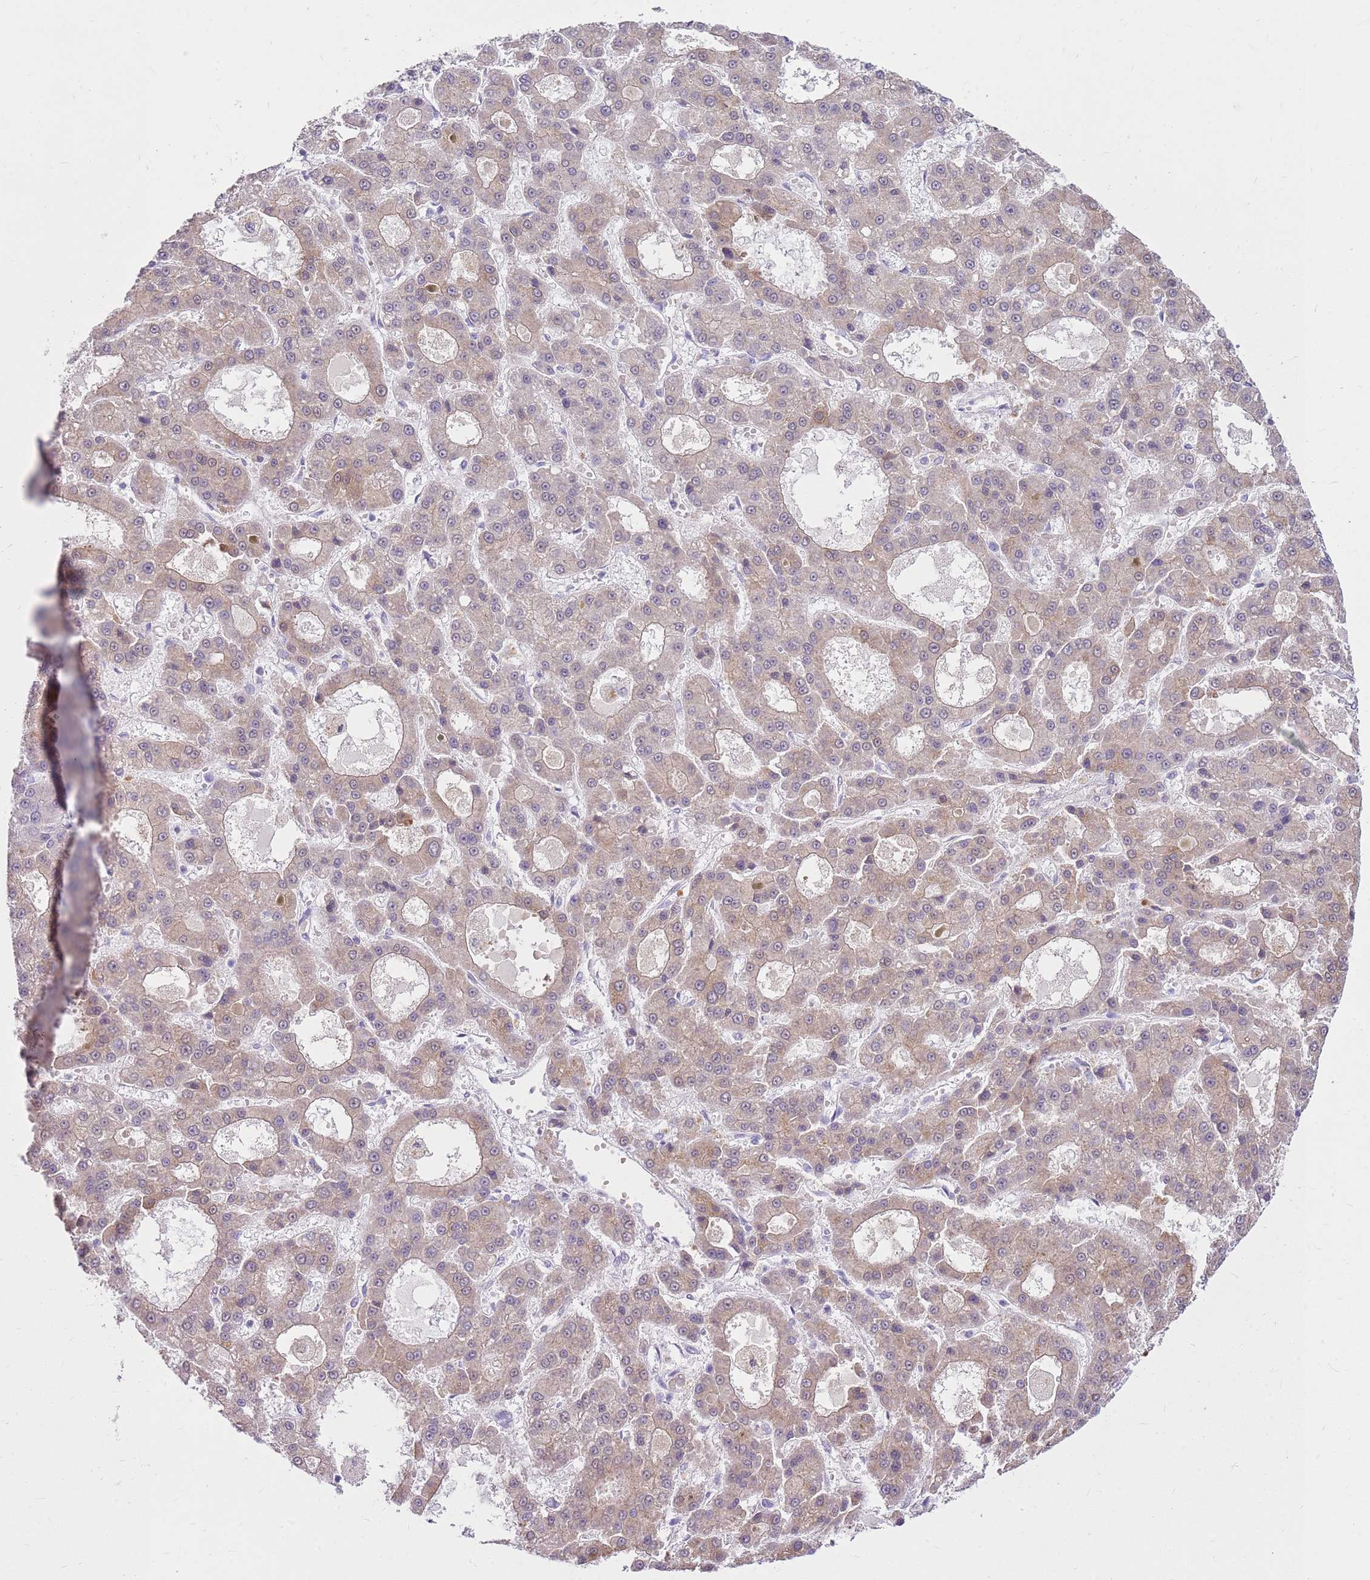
{"staining": {"intensity": "weak", "quantity": "25%-75%", "location": "cytoplasmic/membranous"}, "tissue": "liver cancer", "cell_type": "Tumor cells", "image_type": "cancer", "snomed": [{"axis": "morphology", "description": "Carcinoma, Hepatocellular, NOS"}, {"axis": "topography", "description": "Liver"}], "caption": "Brown immunohistochemical staining in human liver hepatocellular carcinoma reveals weak cytoplasmic/membranous expression in about 25%-75% of tumor cells.", "gene": "HSPB1", "patient": {"sex": "male", "age": 70}}